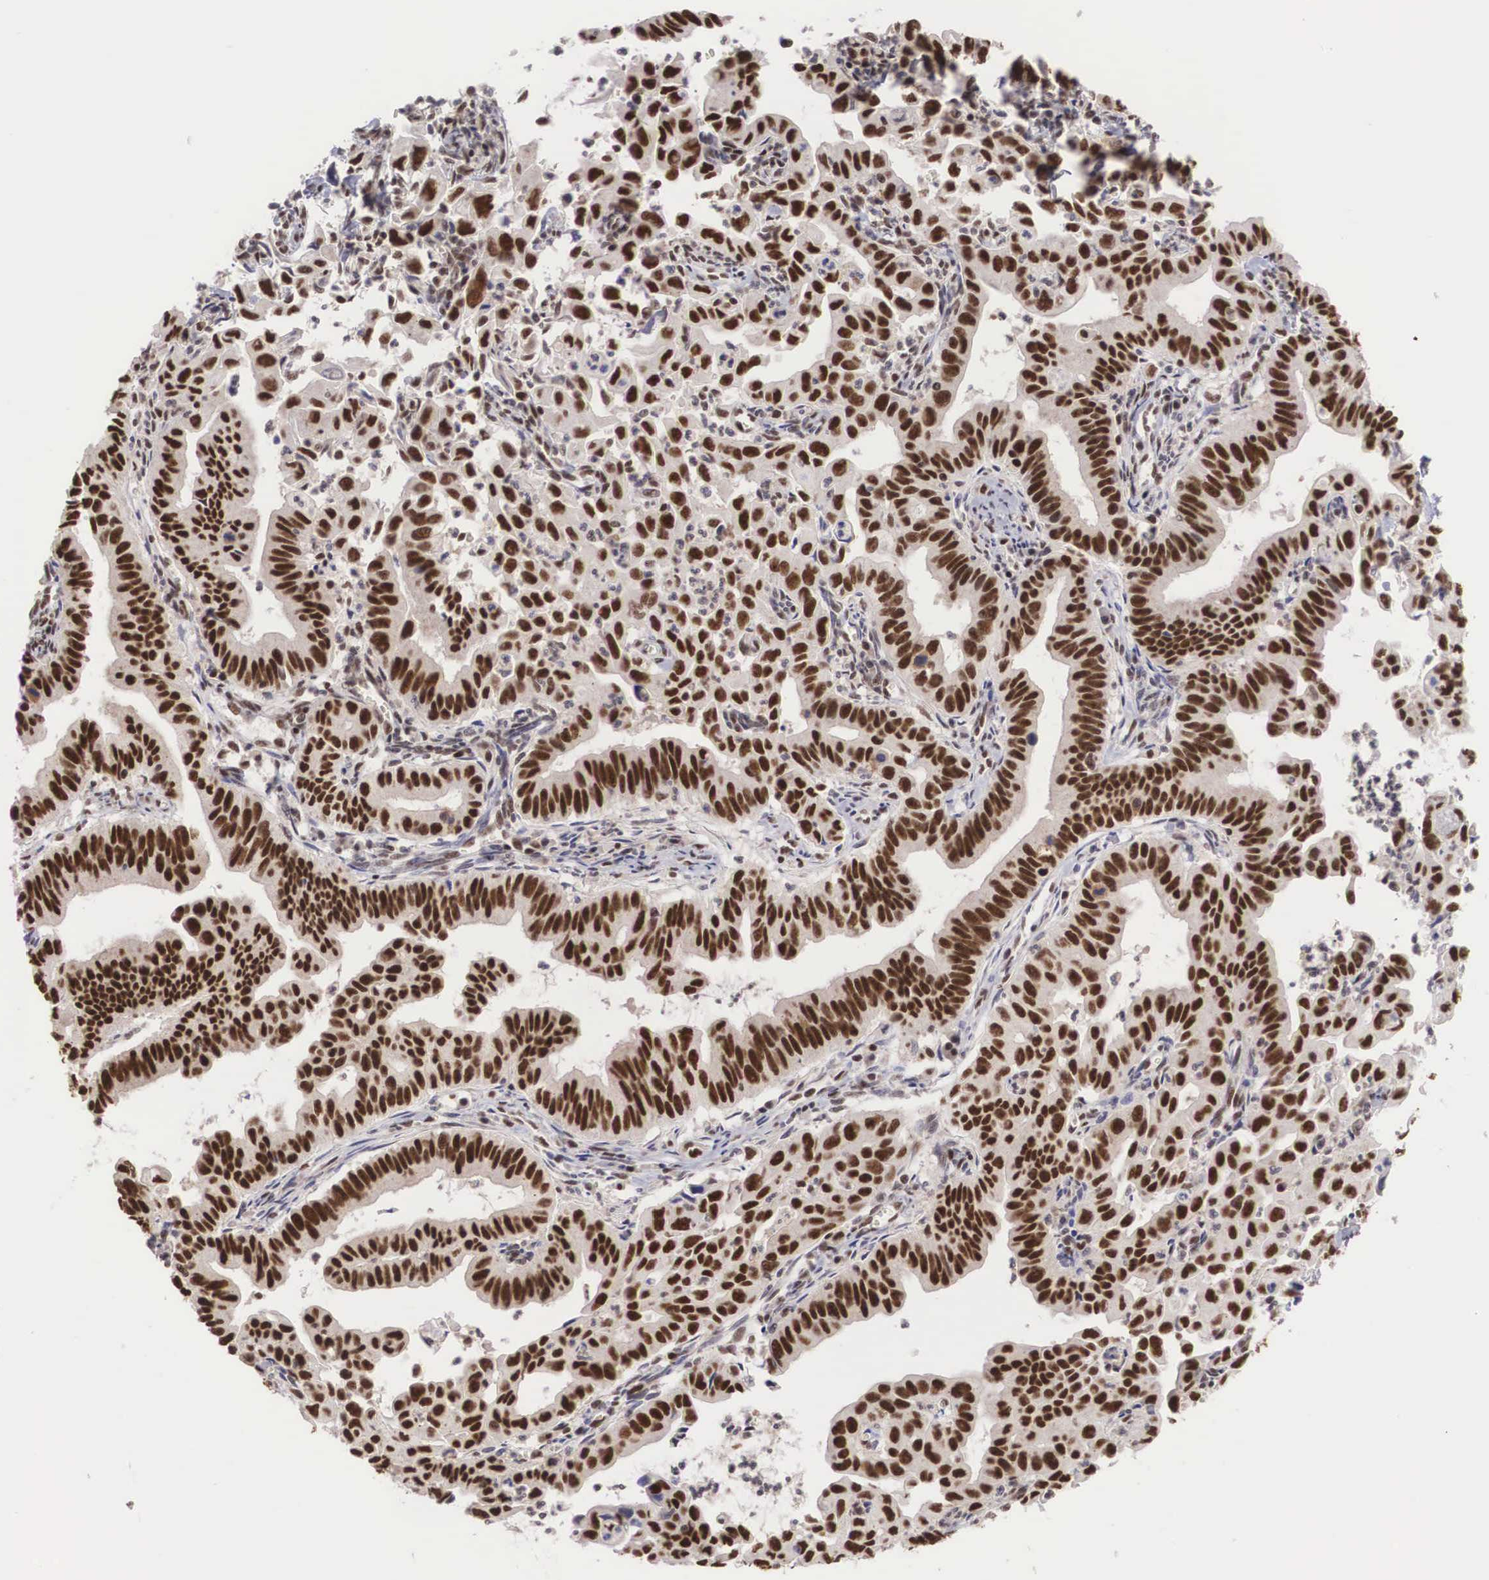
{"staining": {"intensity": "strong", "quantity": ">75%", "location": "nuclear"}, "tissue": "cervical cancer", "cell_type": "Tumor cells", "image_type": "cancer", "snomed": [{"axis": "morphology", "description": "Normal tissue, NOS"}, {"axis": "morphology", "description": "Adenocarcinoma, NOS"}, {"axis": "topography", "description": "Cervix"}], "caption": "Tumor cells display high levels of strong nuclear expression in approximately >75% of cells in cervical cancer.", "gene": "HTATSF1", "patient": {"sex": "female", "age": 34}}